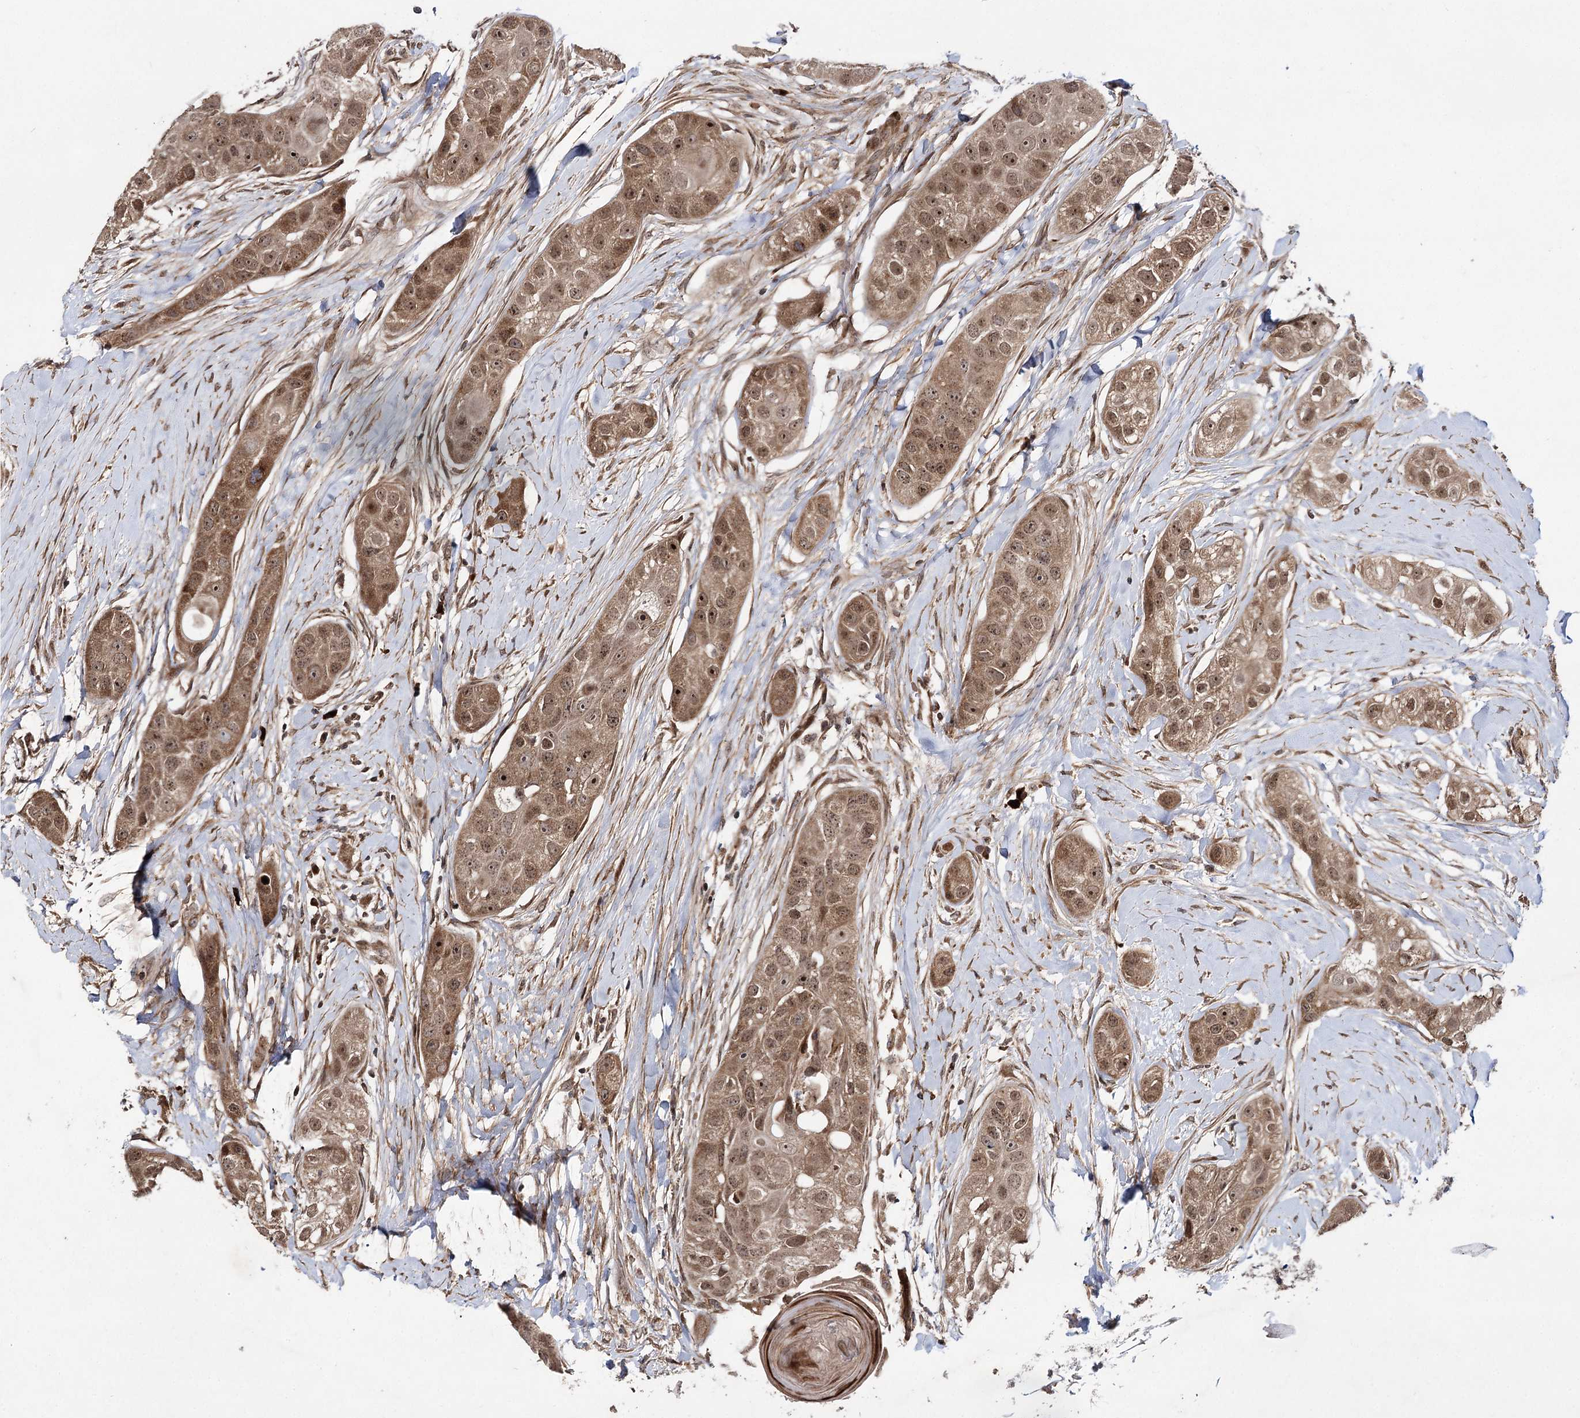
{"staining": {"intensity": "moderate", "quantity": ">75%", "location": "cytoplasmic/membranous,nuclear"}, "tissue": "head and neck cancer", "cell_type": "Tumor cells", "image_type": "cancer", "snomed": [{"axis": "morphology", "description": "Normal tissue, NOS"}, {"axis": "morphology", "description": "Squamous cell carcinoma, NOS"}, {"axis": "topography", "description": "Skeletal muscle"}, {"axis": "topography", "description": "Head-Neck"}], "caption": "Squamous cell carcinoma (head and neck) was stained to show a protein in brown. There is medium levels of moderate cytoplasmic/membranous and nuclear positivity in about >75% of tumor cells.", "gene": "TENM2", "patient": {"sex": "male", "age": 51}}